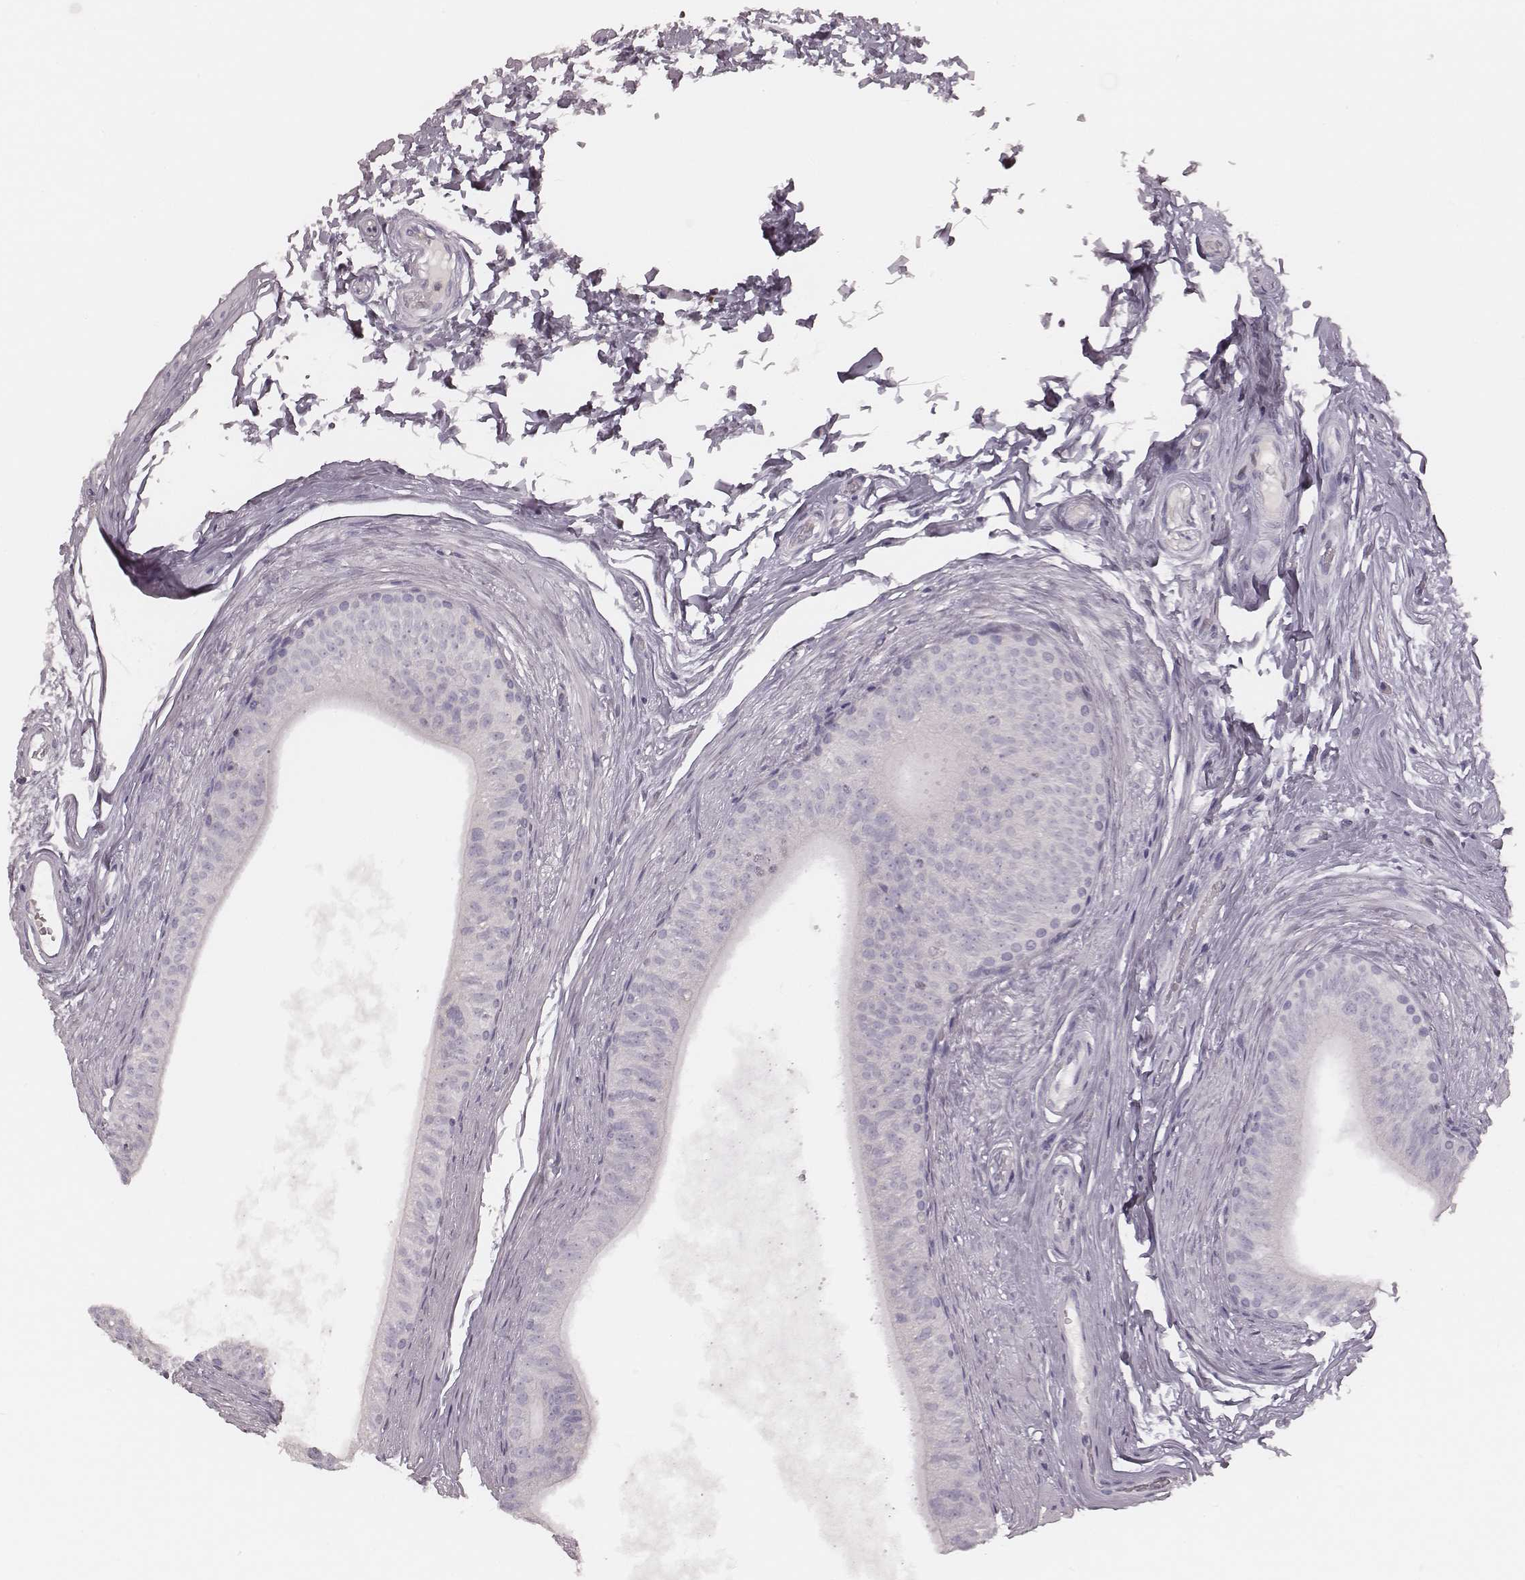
{"staining": {"intensity": "negative", "quantity": "none", "location": "none"}, "tissue": "epididymis", "cell_type": "Glandular cells", "image_type": "normal", "snomed": [{"axis": "morphology", "description": "Normal tissue, NOS"}, {"axis": "topography", "description": "Epididymis"}], "caption": "Immunohistochemistry (IHC) micrograph of unremarkable human epididymis stained for a protein (brown), which displays no staining in glandular cells. Brightfield microscopy of immunohistochemistry stained with DAB (3,3'-diaminobenzidine) (brown) and hematoxylin (blue), captured at high magnification.", "gene": "MSX1", "patient": {"sex": "male", "age": 36}}